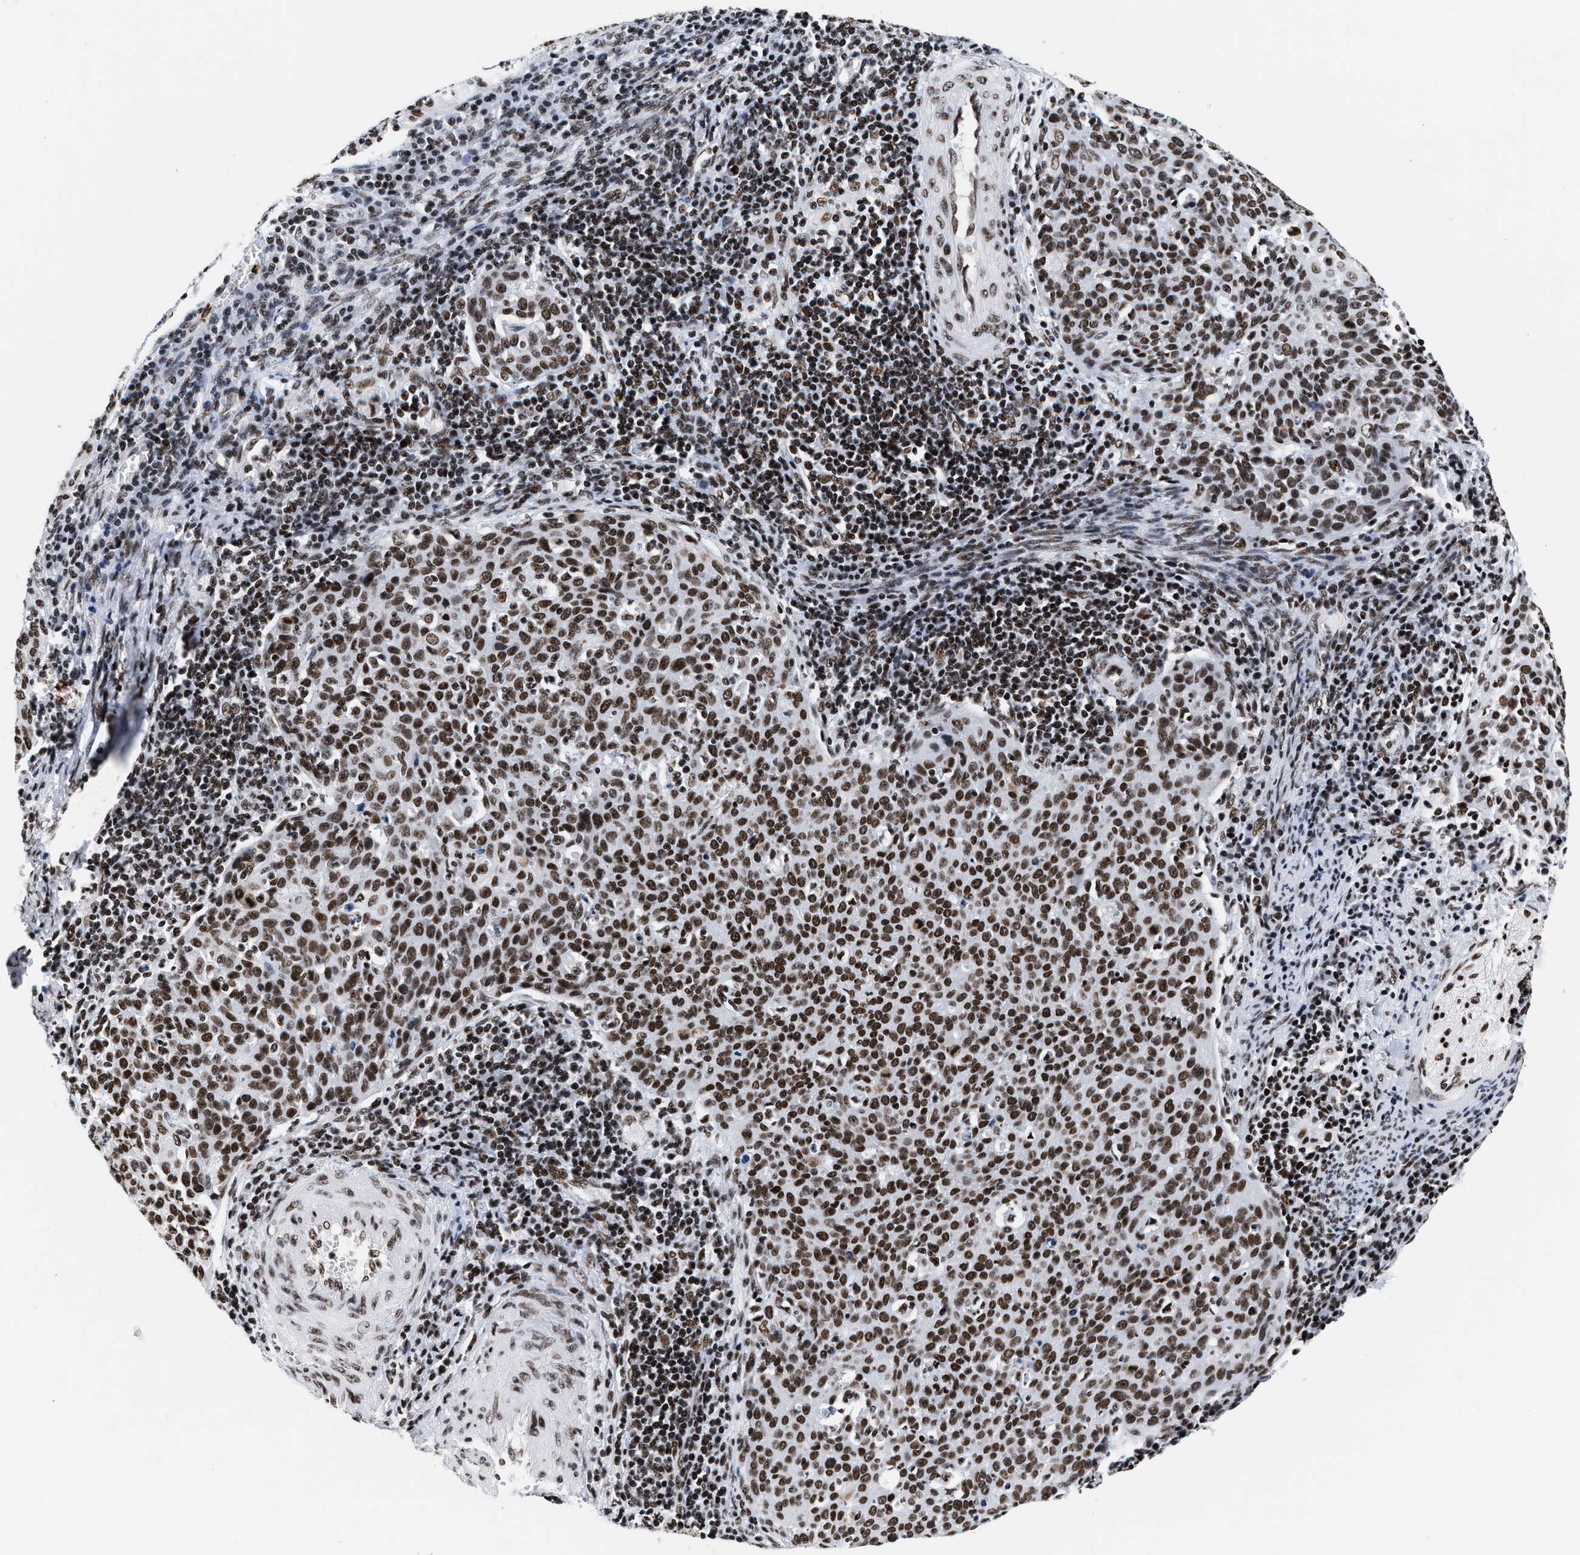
{"staining": {"intensity": "strong", "quantity": ">75%", "location": "nuclear"}, "tissue": "cervical cancer", "cell_type": "Tumor cells", "image_type": "cancer", "snomed": [{"axis": "morphology", "description": "Squamous cell carcinoma, NOS"}, {"axis": "topography", "description": "Cervix"}], "caption": "An IHC photomicrograph of neoplastic tissue is shown. Protein staining in brown shows strong nuclear positivity in cervical cancer (squamous cell carcinoma) within tumor cells. The protein of interest is stained brown, and the nuclei are stained in blue (DAB IHC with brightfield microscopy, high magnification).", "gene": "RAD21", "patient": {"sex": "female", "age": 38}}